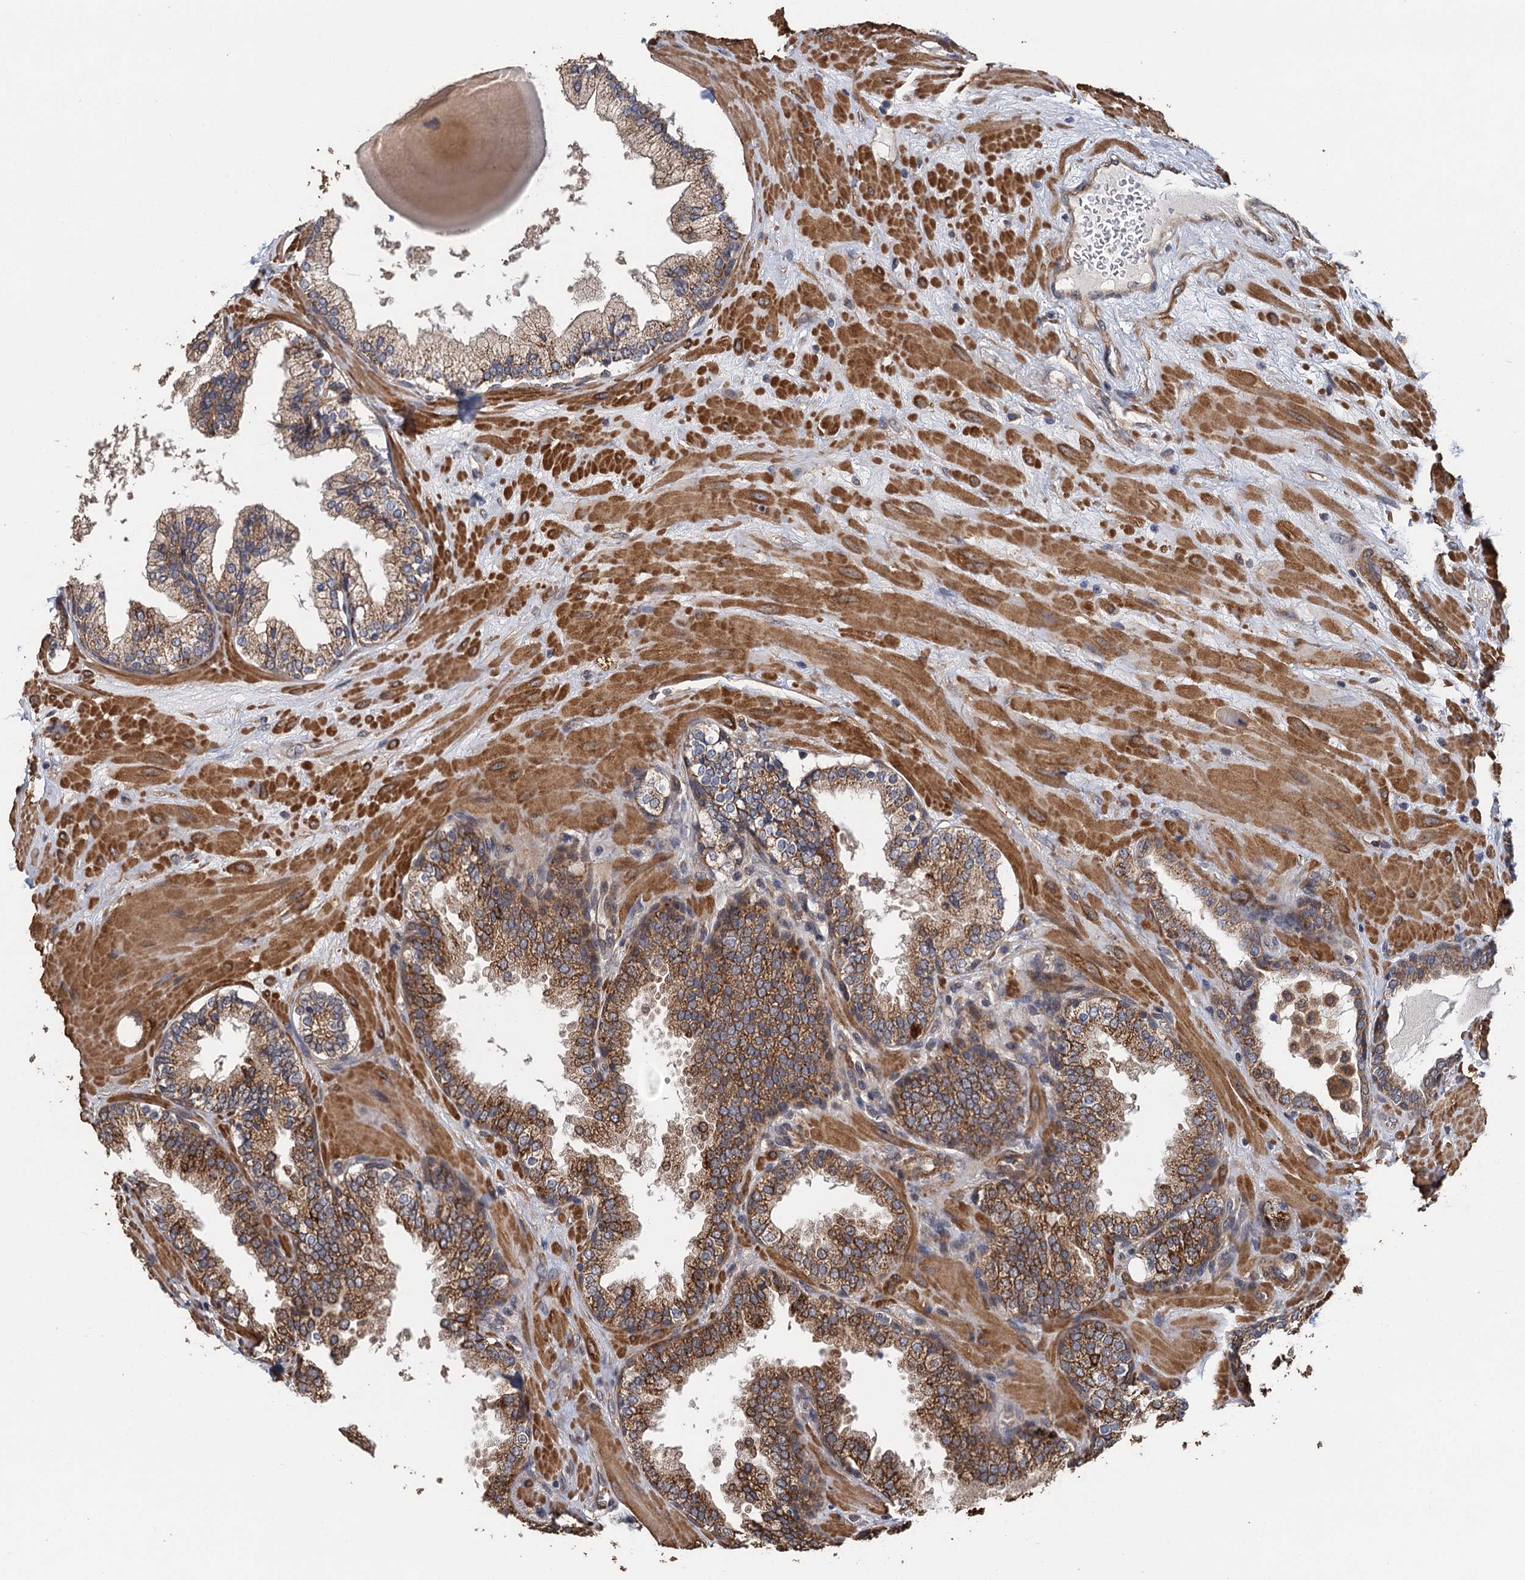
{"staining": {"intensity": "moderate", "quantity": ">75%", "location": "cytoplasmic/membranous"}, "tissue": "prostate", "cell_type": "Glandular cells", "image_type": "normal", "snomed": [{"axis": "morphology", "description": "Normal tissue, NOS"}, {"axis": "topography", "description": "Prostate"}], "caption": "Protein analysis of benign prostate demonstrates moderate cytoplasmic/membranous positivity in approximately >75% of glandular cells. (DAB = brown stain, brightfield microscopy at high magnification).", "gene": "MEAK7", "patient": {"sex": "male", "age": 51}}